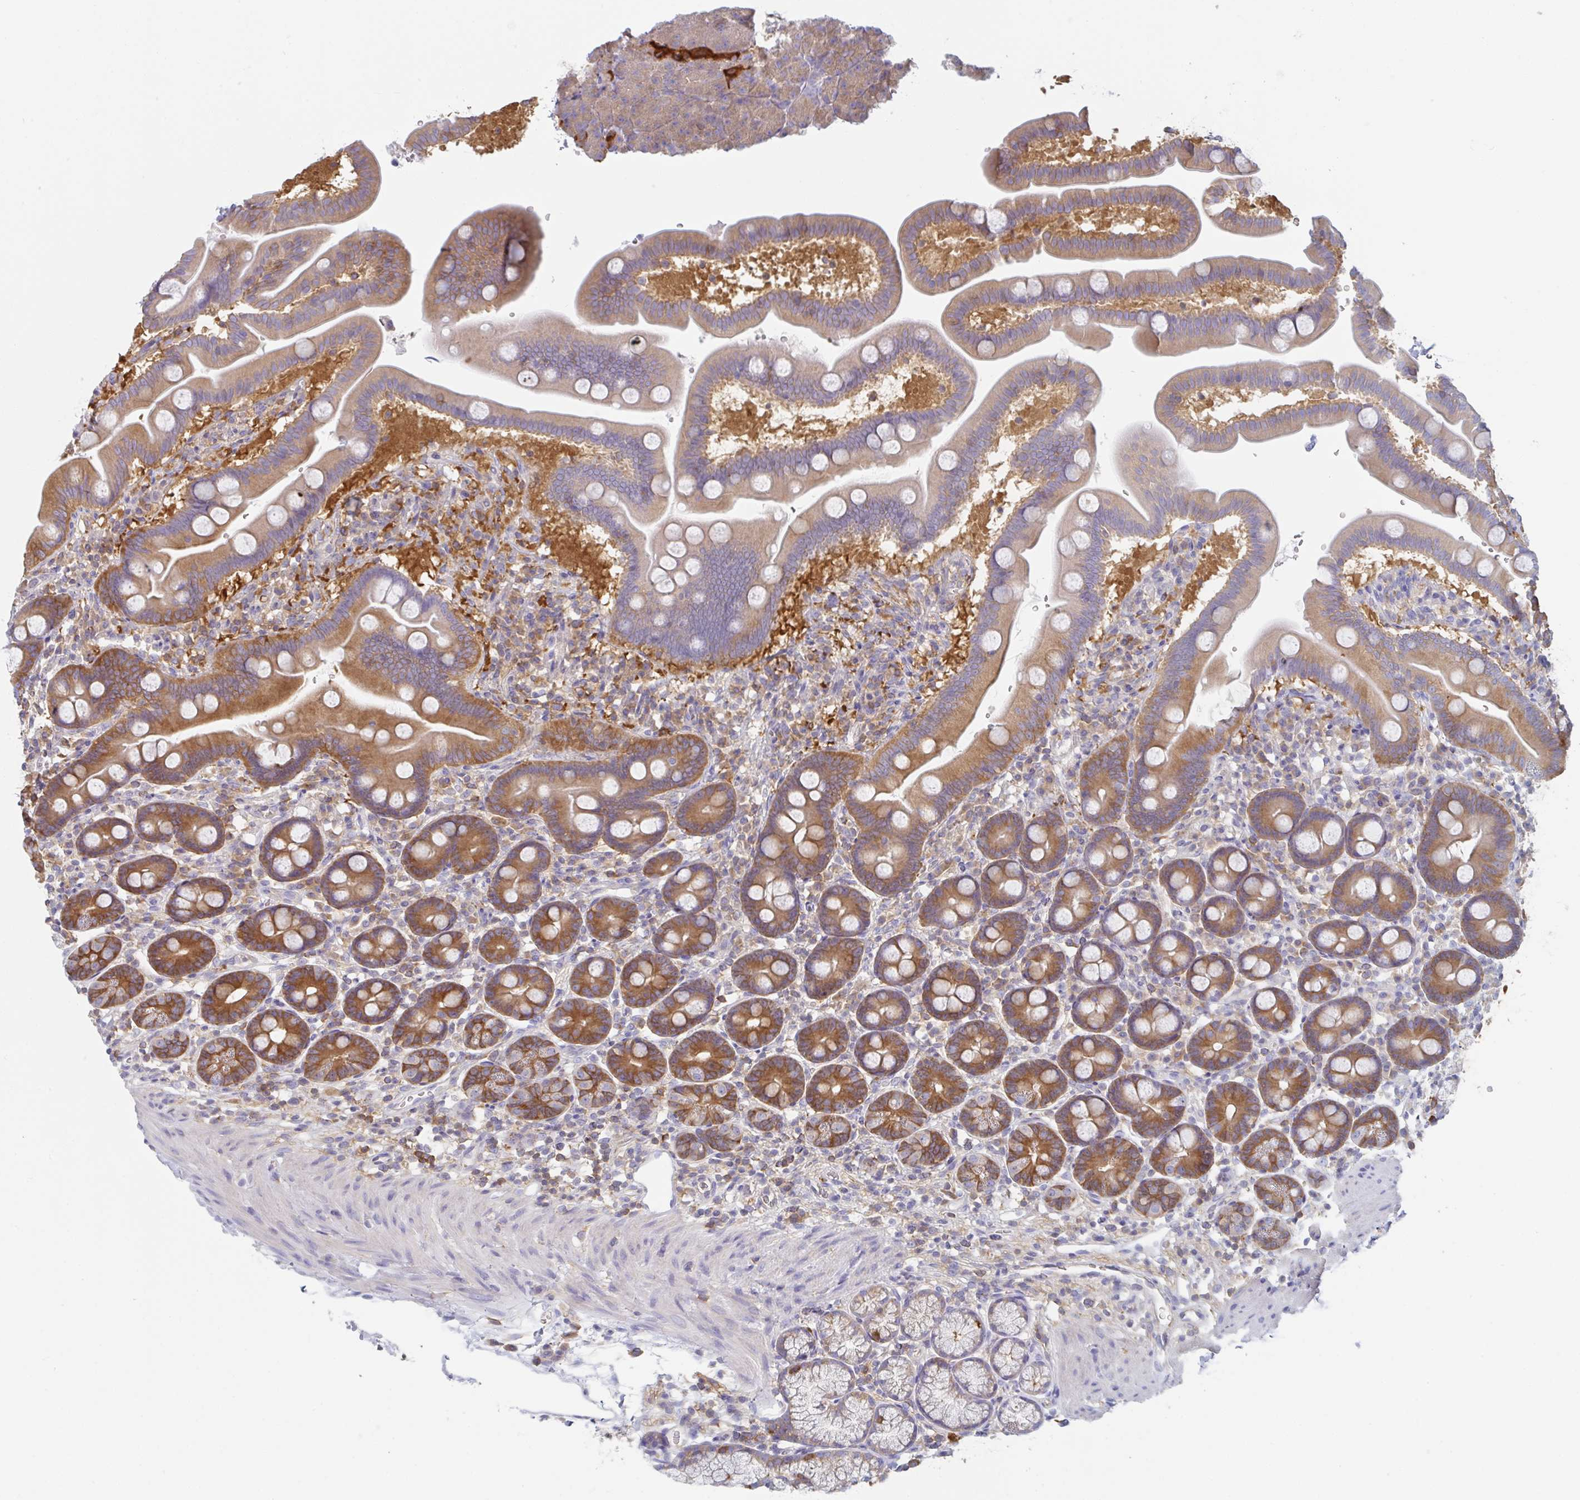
{"staining": {"intensity": "moderate", "quantity": ">75%", "location": "cytoplasmic/membranous"}, "tissue": "duodenum", "cell_type": "Glandular cells", "image_type": "normal", "snomed": [{"axis": "morphology", "description": "Normal tissue, NOS"}, {"axis": "topography", "description": "Duodenum"}], "caption": "Benign duodenum was stained to show a protein in brown. There is medium levels of moderate cytoplasmic/membranous expression in approximately >75% of glandular cells.", "gene": "AMPD2", "patient": {"sex": "male", "age": 59}}